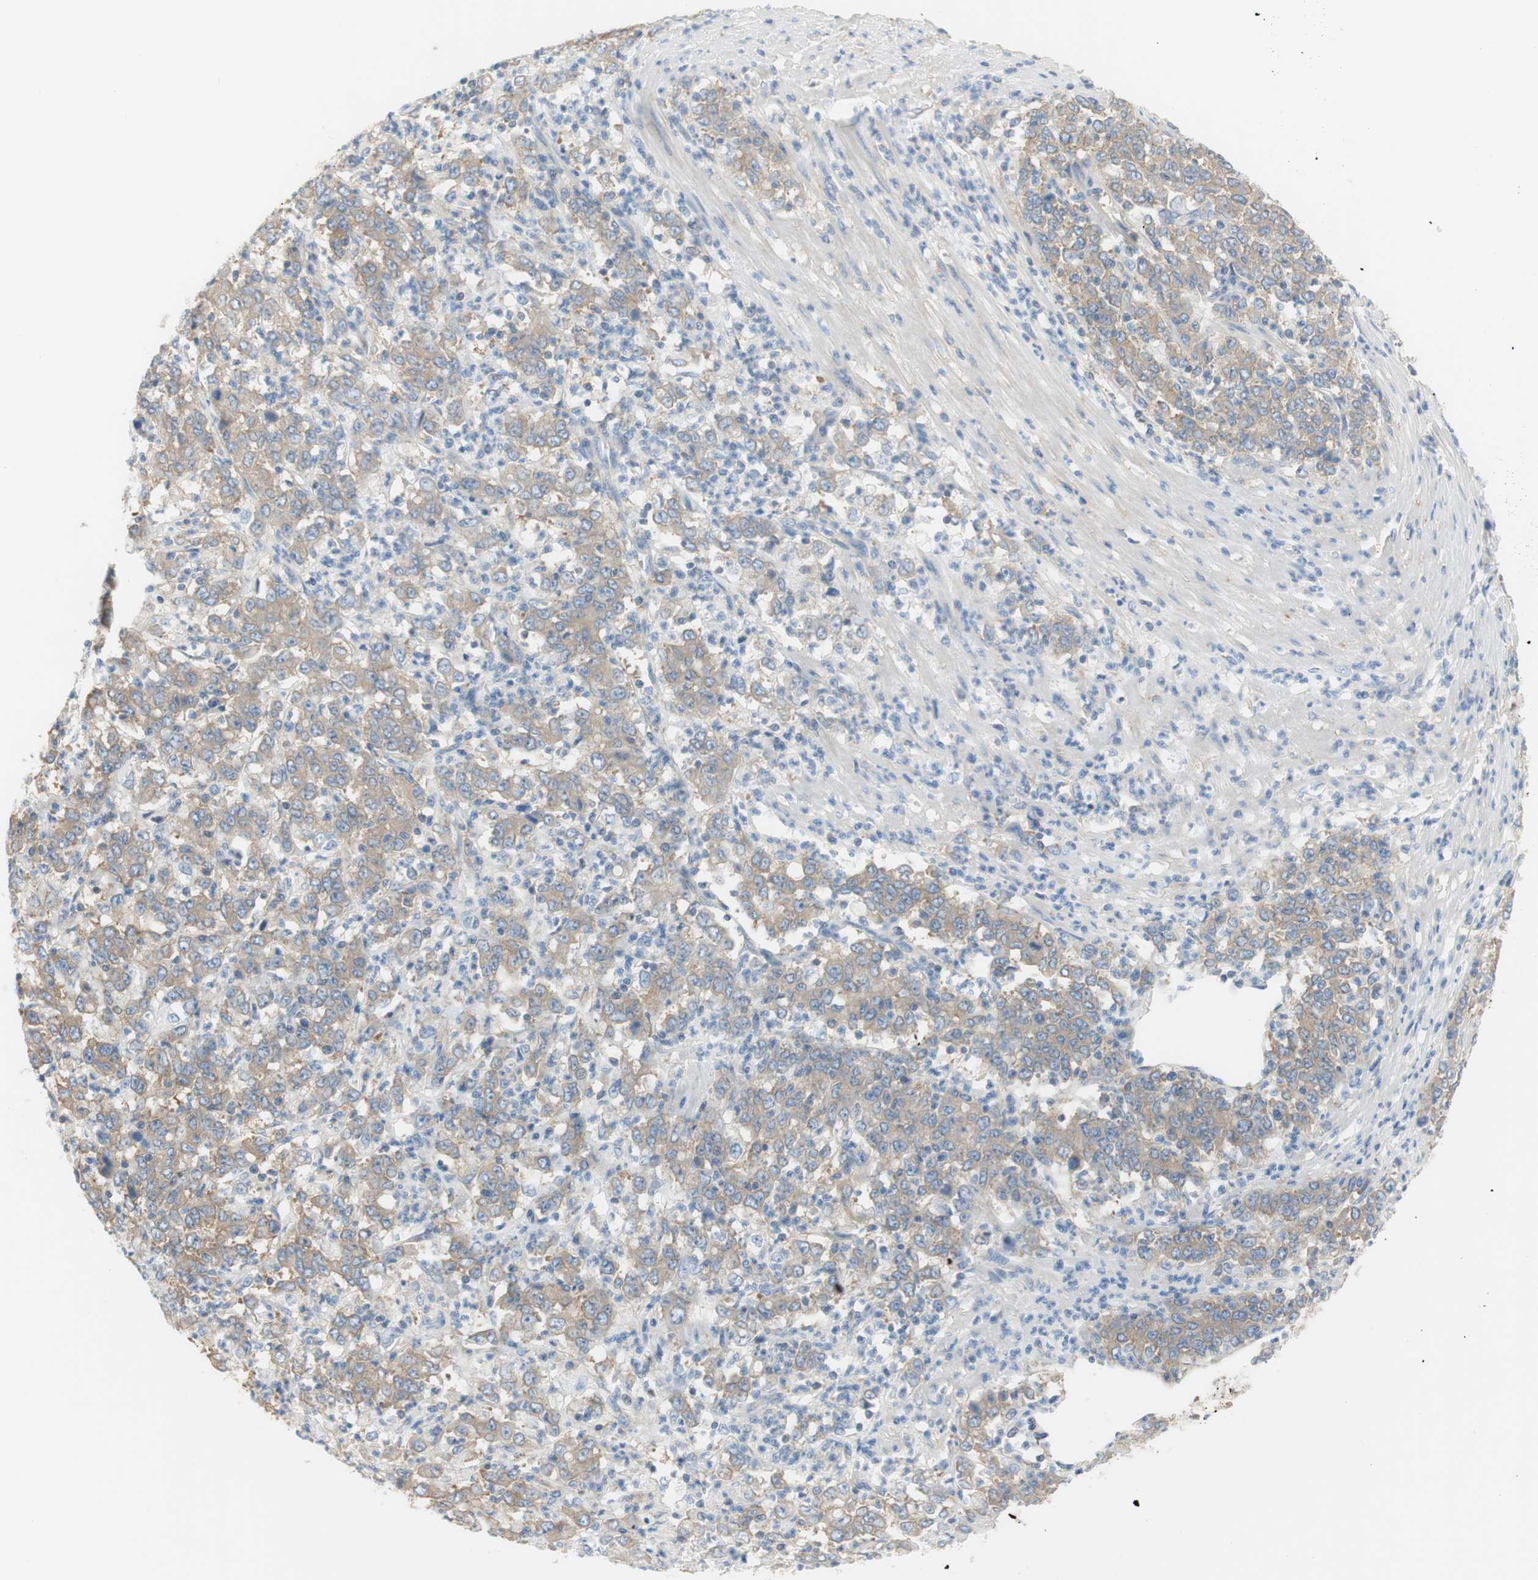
{"staining": {"intensity": "weak", "quantity": ">75%", "location": "cytoplasmic/membranous"}, "tissue": "stomach cancer", "cell_type": "Tumor cells", "image_type": "cancer", "snomed": [{"axis": "morphology", "description": "Adenocarcinoma, NOS"}, {"axis": "topography", "description": "Stomach, lower"}], "caption": "This histopathology image shows immunohistochemistry staining of adenocarcinoma (stomach), with low weak cytoplasmic/membranous staining in approximately >75% of tumor cells.", "gene": "ATP2B1", "patient": {"sex": "female", "age": 71}}